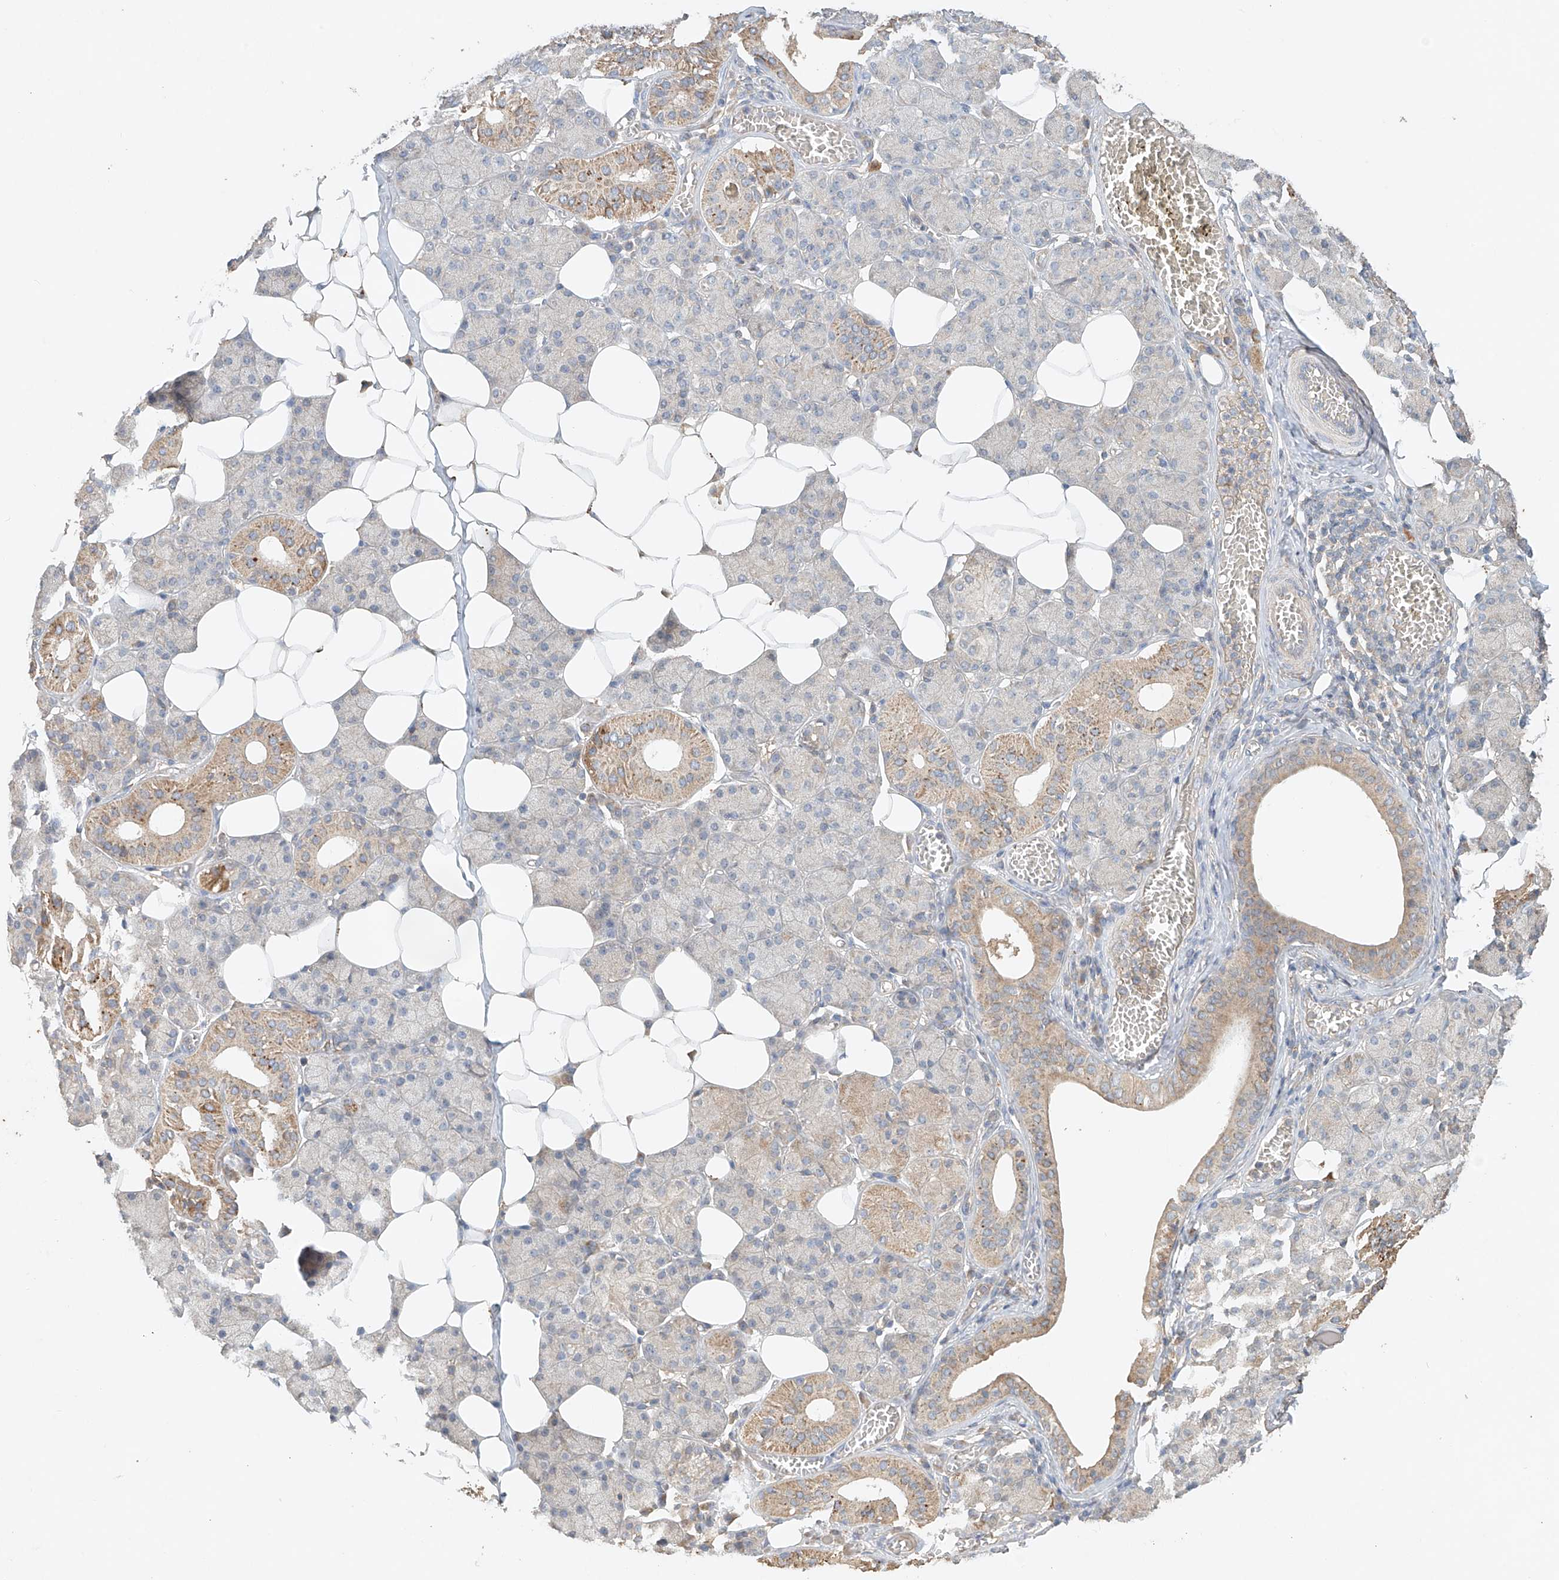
{"staining": {"intensity": "moderate", "quantity": "<25%", "location": "cytoplasmic/membranous"}, "tissue": "salivary gland", "cell_type": "Glandular cells", "image_type": "normal", "snomed": [{"axis": "morphology", "description": "Normal tissue, NOS"}, {"axis": "topography", "description": "Salivary gland"}], "caption": "IHC histopathology image of benign salivary gland: human salivary gland stained using IHC reveals low levels of moderate protein expression localized specifically in the cytoplasmic/membranous of glandular cells, appearing as a cytoplasmic/membranous brown color.", "gene": "GNB1L", "patient": {"sex": "female", "age": 33}}